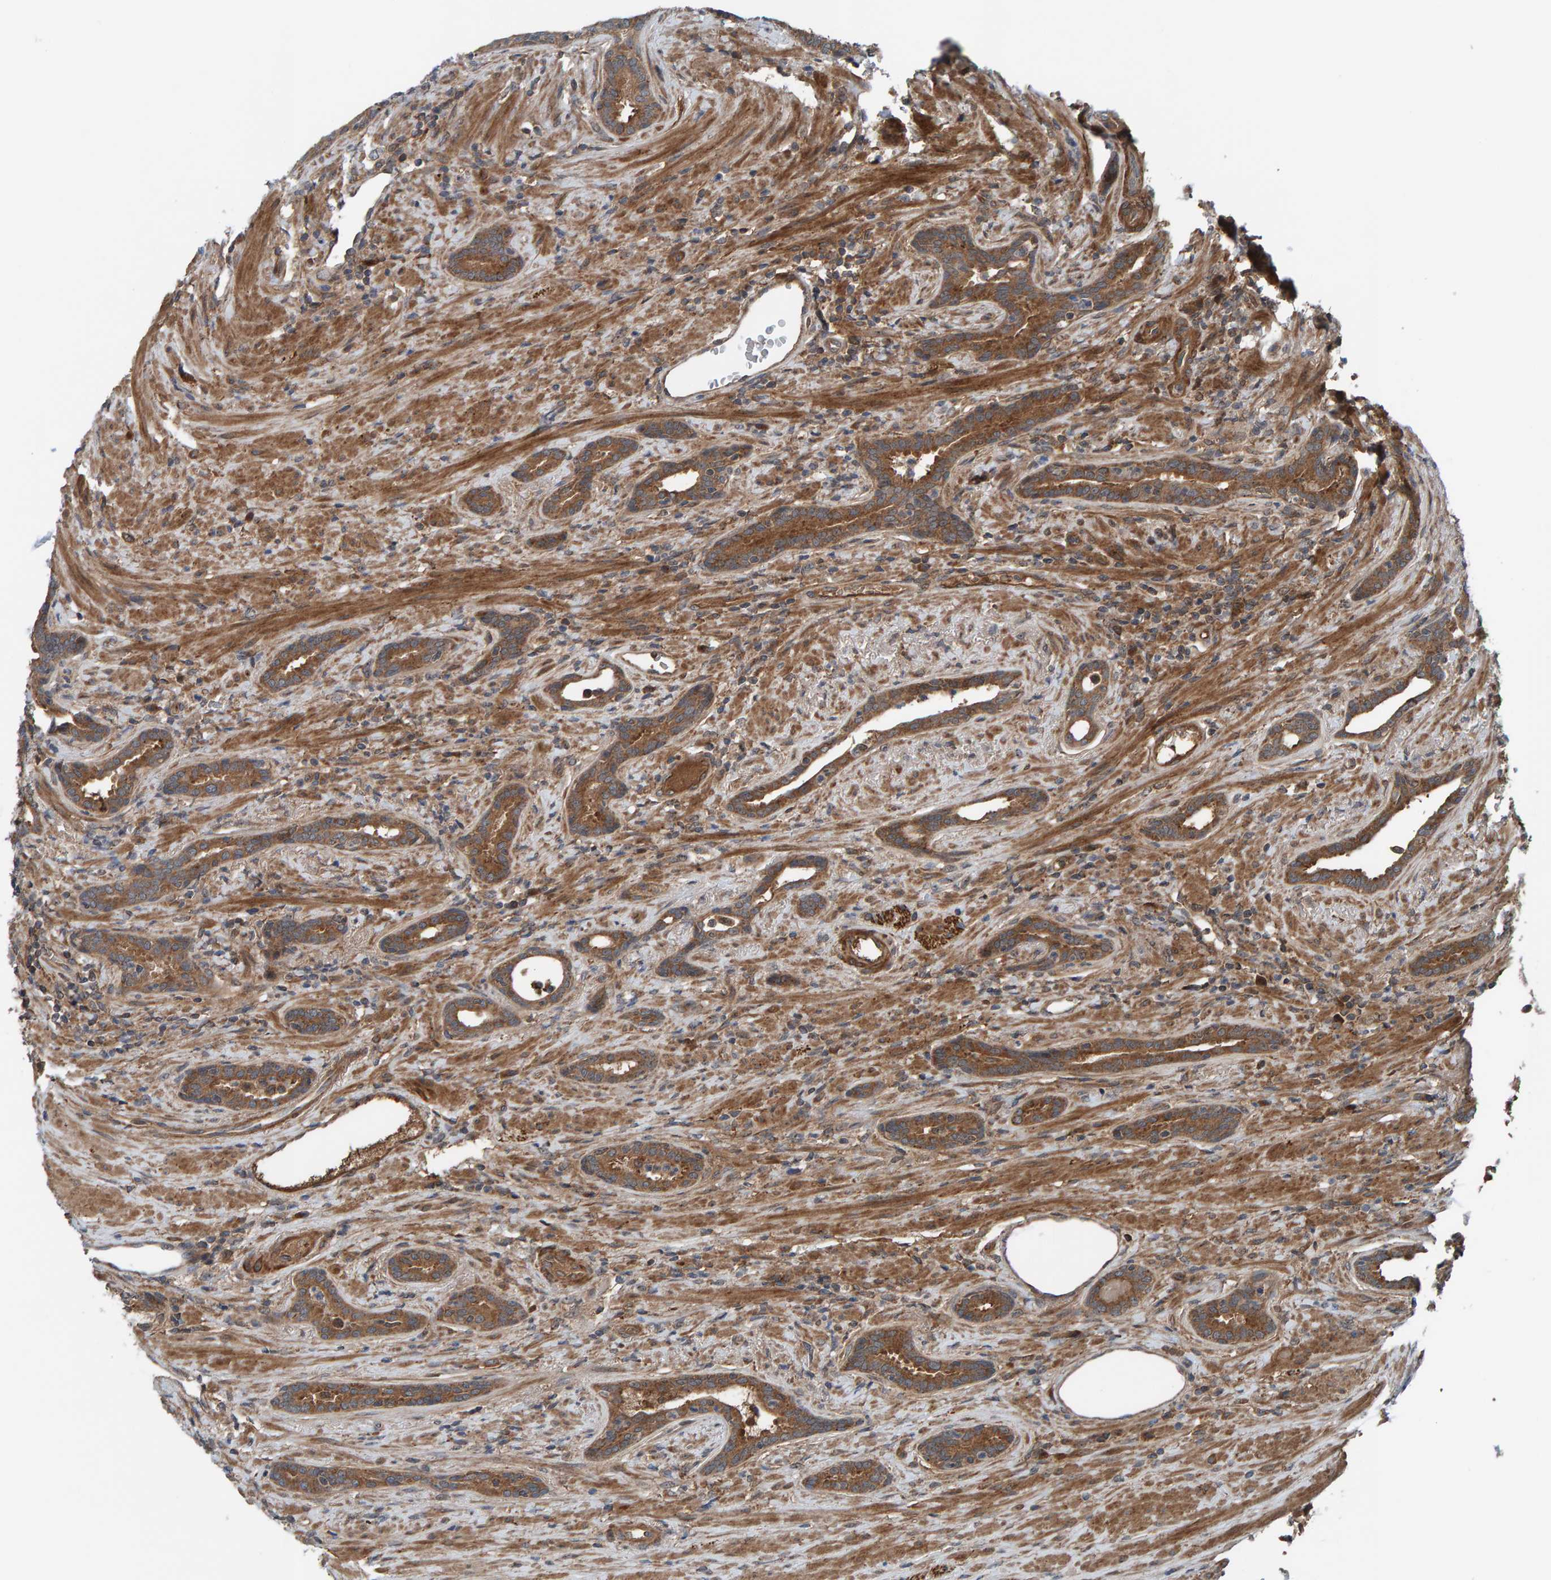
{"staining": {"intensity": "moderate", "quantity": ">75%", "location": "cytoplasmic/membranous"}, "tissue": "prostate cancer", "cell_type": "Tumor cells", "image_type": "cancer", "snomed": [{"axis": "morphology", "description": "Adenocarcinoma, High grade"}, {"axis": "topography", "description": "Prostate"}], "caption": "Immunohistochemical staining of prostate cancer (adenocarcinoma (high-grade)) shows medium levels of moderate cytoplasmic/membranous protein staining in about >75% of tumor cells.", "gene": "CUEDC1", "patient": {"sex": "male", "age": 71}}